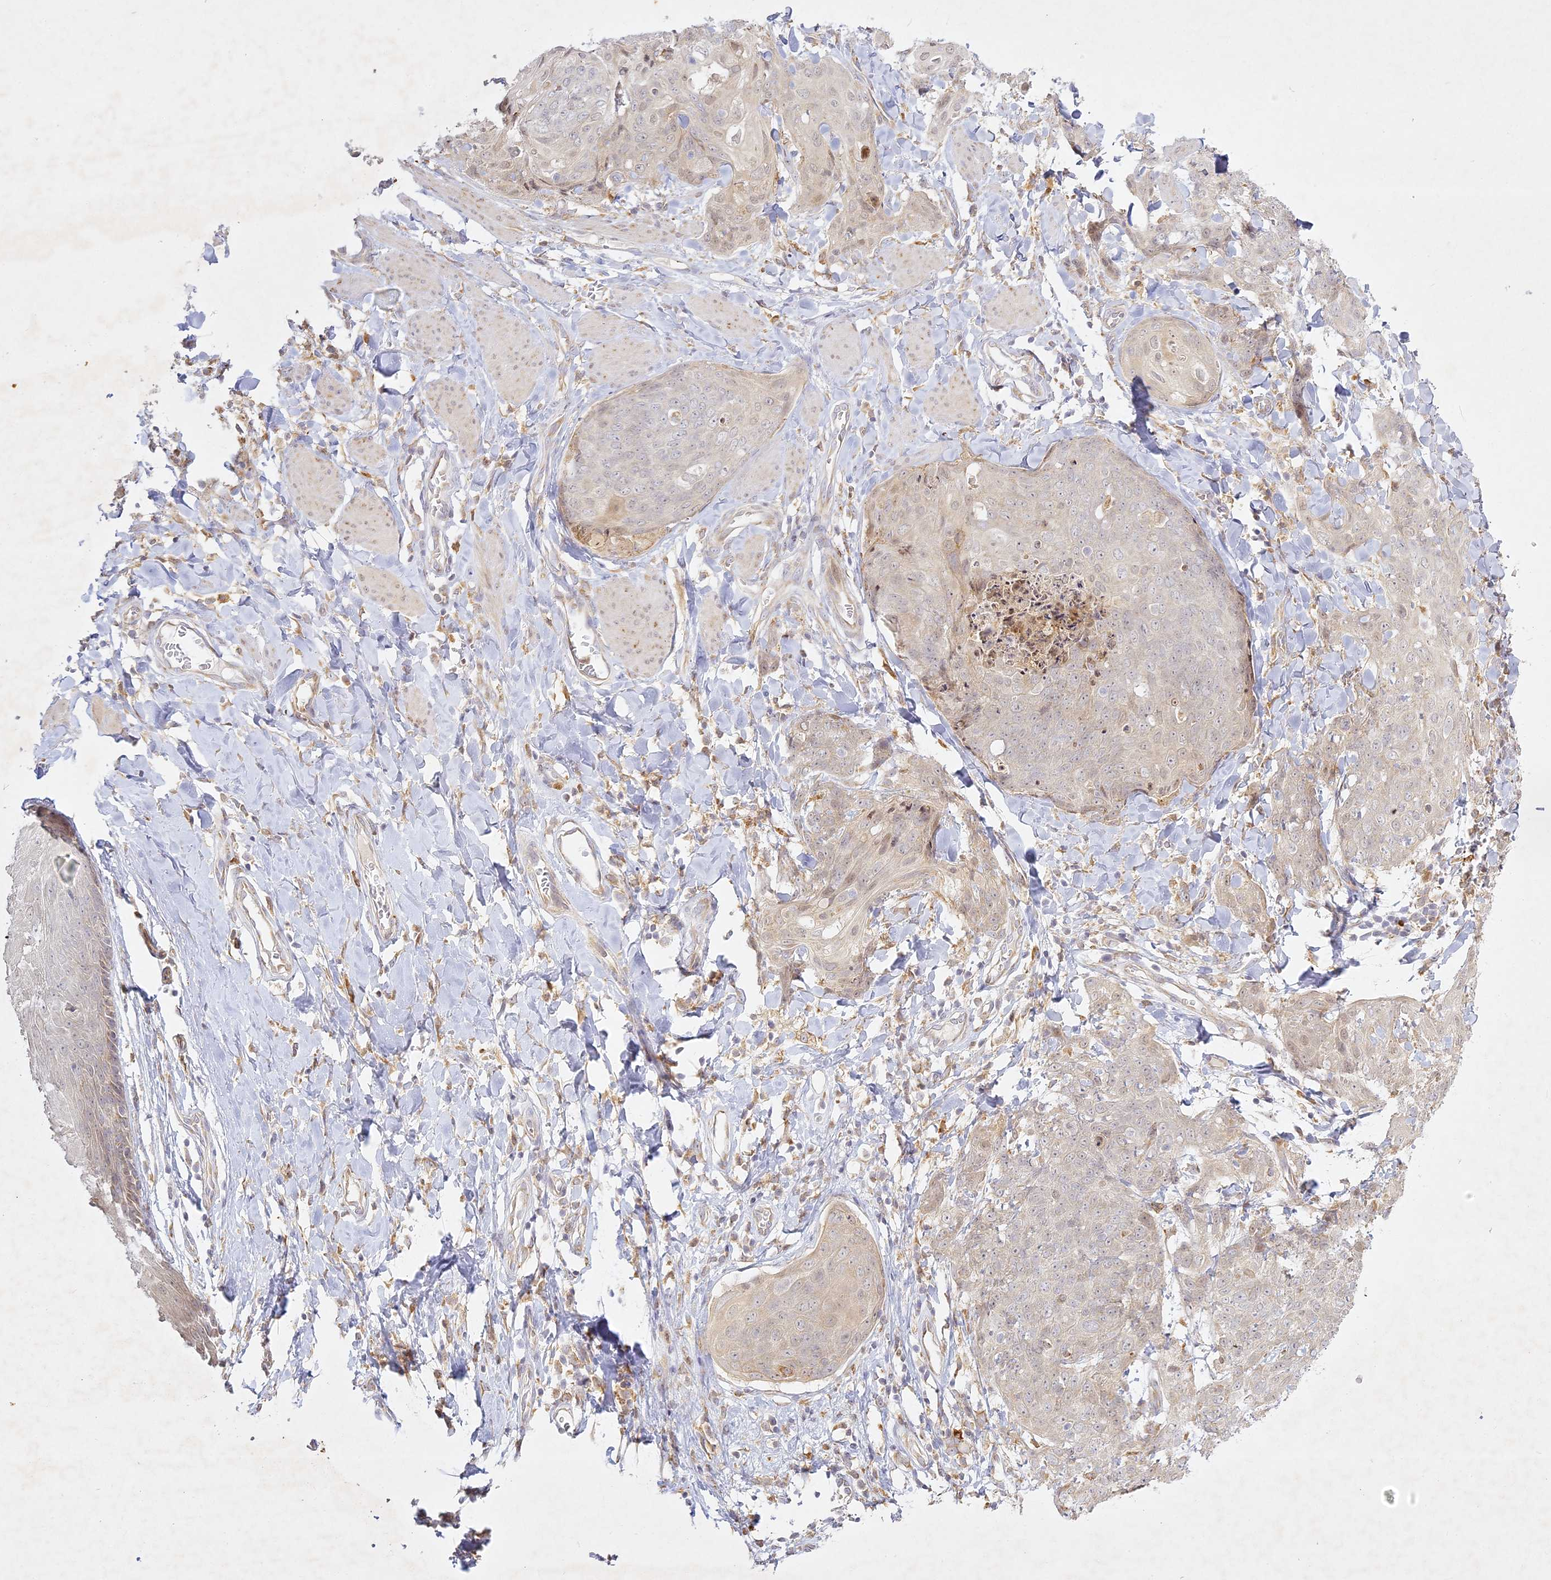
{"staining": {"intensity": "weak", "quantity": "<25%", "location": "cytoplasmic/membranous"}, "tissue": "skin cancer", "cell_type": "Tumor cells", "image_type": "cancer", "snomed": [{"axis": "morphology", "description": "Squamous cell carcinoma, NOS"}, {"axis": "topography", "description": "Skin"}, {"axis": "topography", "description": "Vulva"}], "caption": "Skin squamous cell carcinoma was stained to show a protein in brown. There is no significant expression in tumor cells. The staining is performed using DAB (3,3'-diaminobenzidine) brown chromogen with nuclei counter-stained in using hematoxylin.", "gene": "SLC30A5", "patient": {"sex": "female", "age": 85}}